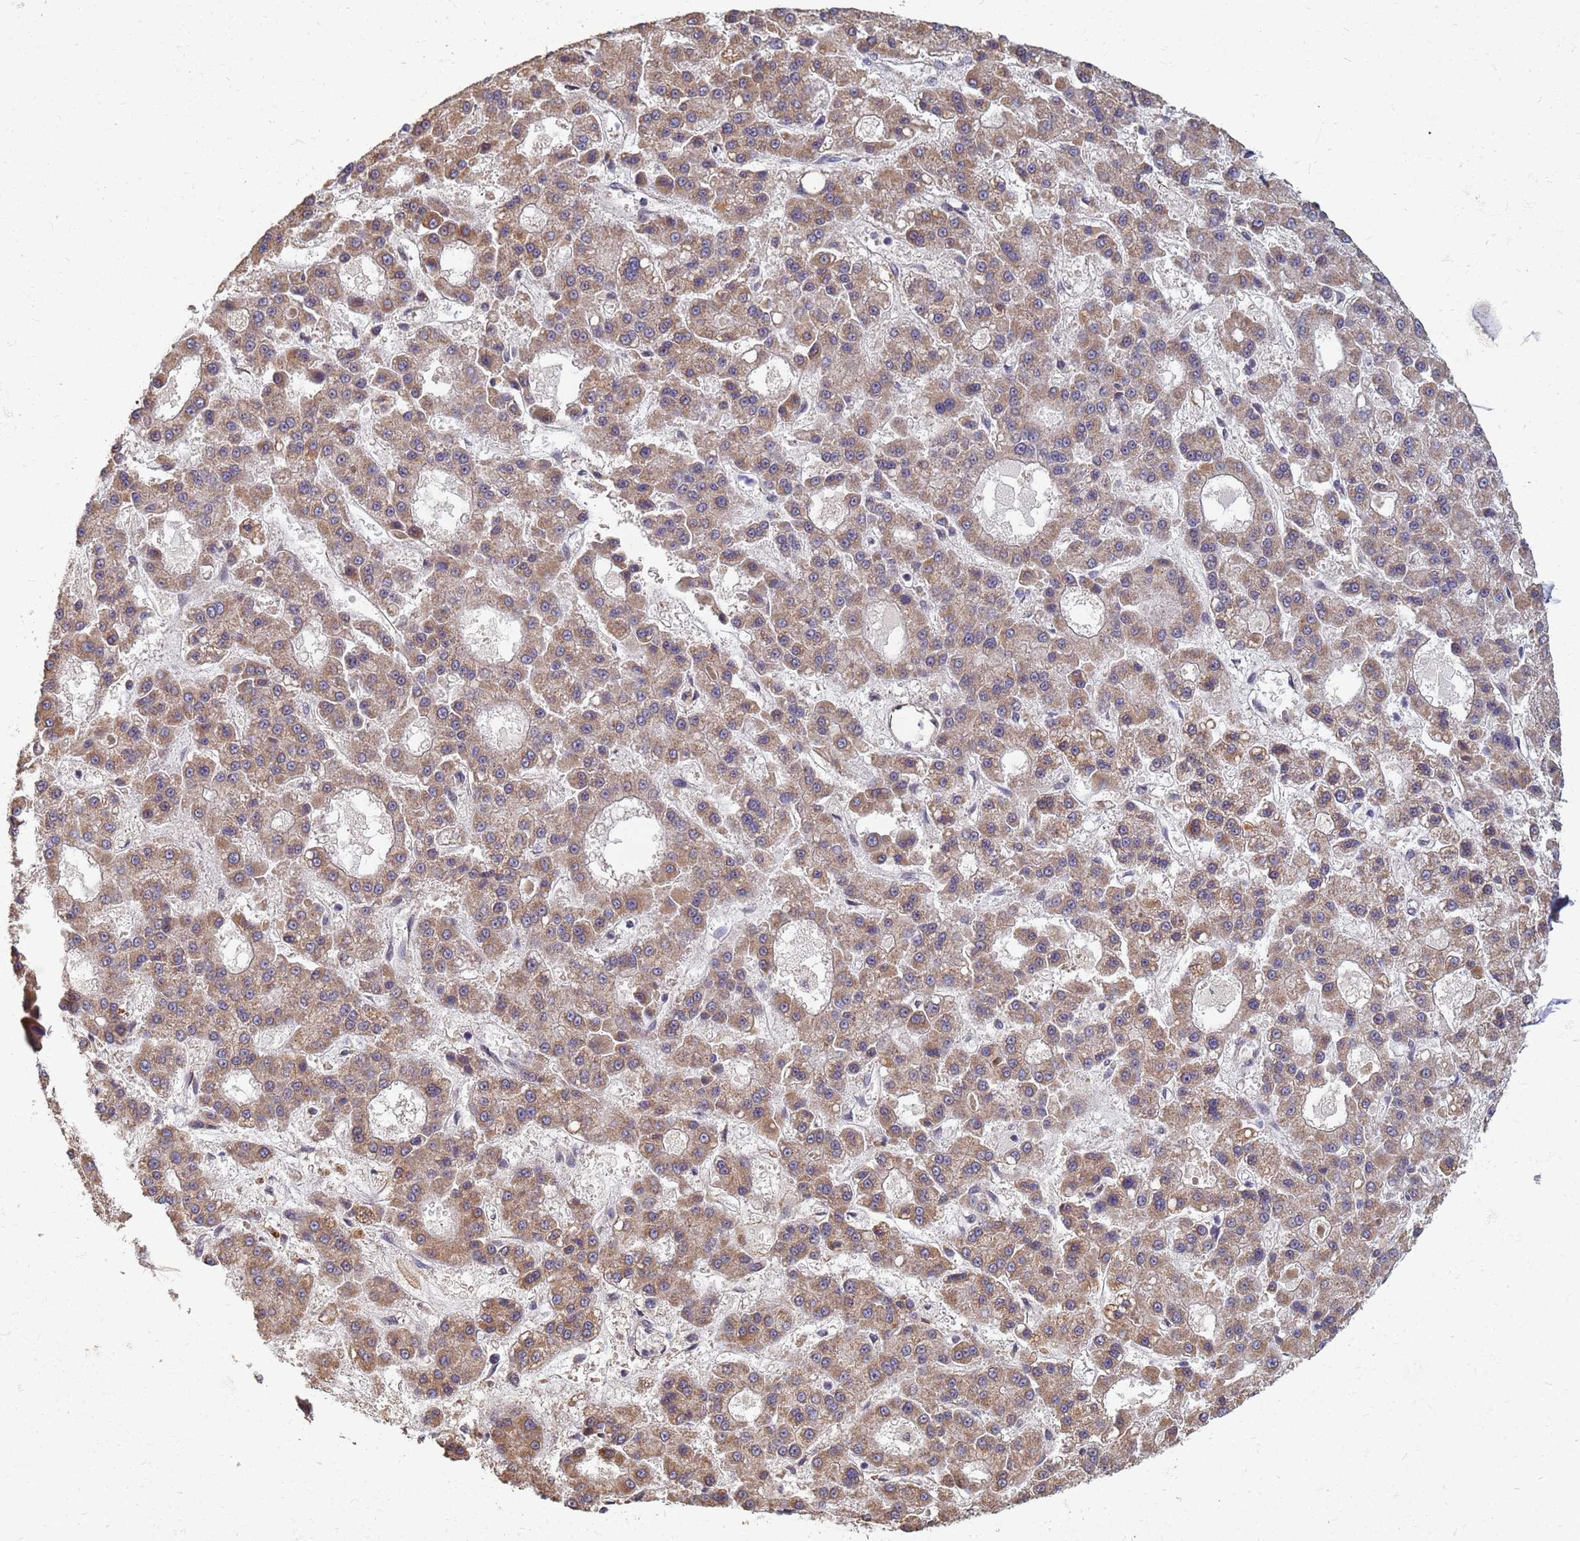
{"staining": {"intensity": "moderate", "quantity": ">75%", "location": "cytoplasmic/membranous"}, "tissue": "liver cancer", "cell_type": "Tumor cells", "image_type": "cancer", "snomed": [{"axis": "morphology", "description": "Carcinoma, Hepatocellular, NOS"}, {"axis": "topography", "description": "Liver"}], "caption": "Immunohistochemistry photomicrograph of neoplastic tissue: liver cancer stained using immunohistochemistry (IHC) reveals medium levels of moderate protein expression localized specifically in the cytoplasmic/membranous of tumor cells, appearing as a cytoplasmic/membranous brown color.", "gene": "ITGB4", "patient": {"sex": "male", "age": 70}}